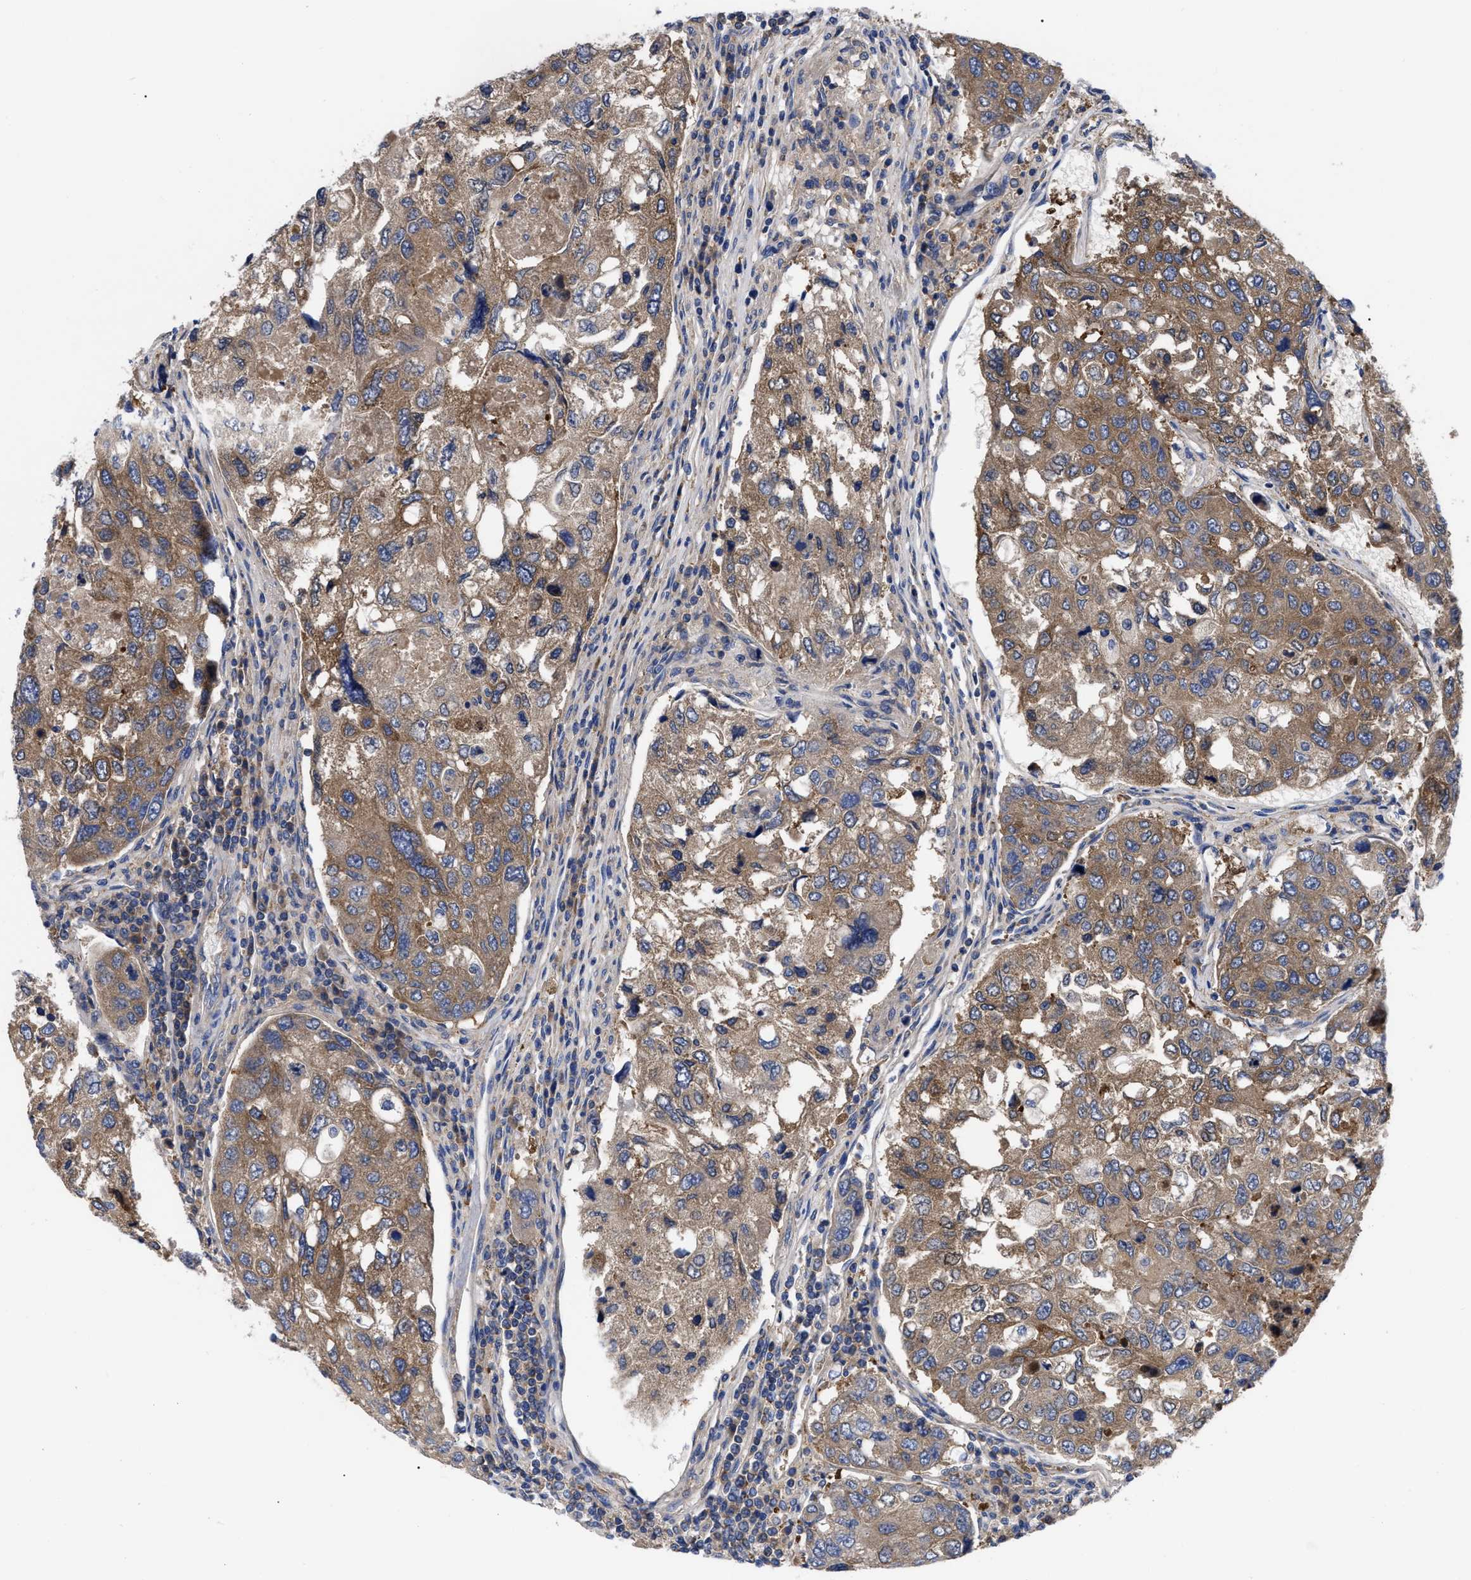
{"staining": {"intensity": "moderate", "quantity": ">75%", "location": "cytoplasmic/membranous"}, "tissue": "urothelial cancer", "cell_type": "Tumor cells", "image_type": "cancer", "snomed": [{"axis": "morphology", "description": "Urothelial carcinoma, High grade"}, {"axis": "topography", "description": "Lymph node"}, {"axis": "topography", "description": "Urinary bladder"}], "caption": "This image demonstrates high-grade urothelial carcinoma stained with immunohistochemistry (IHC) to label a protein in brown. The cytoplasmic/membranous of tumor cells show moderate positivity for the protein. Nuclei are counter-stained blue.", "gene": "RBKS", "patient": {"sex": "male", "age": 51}}